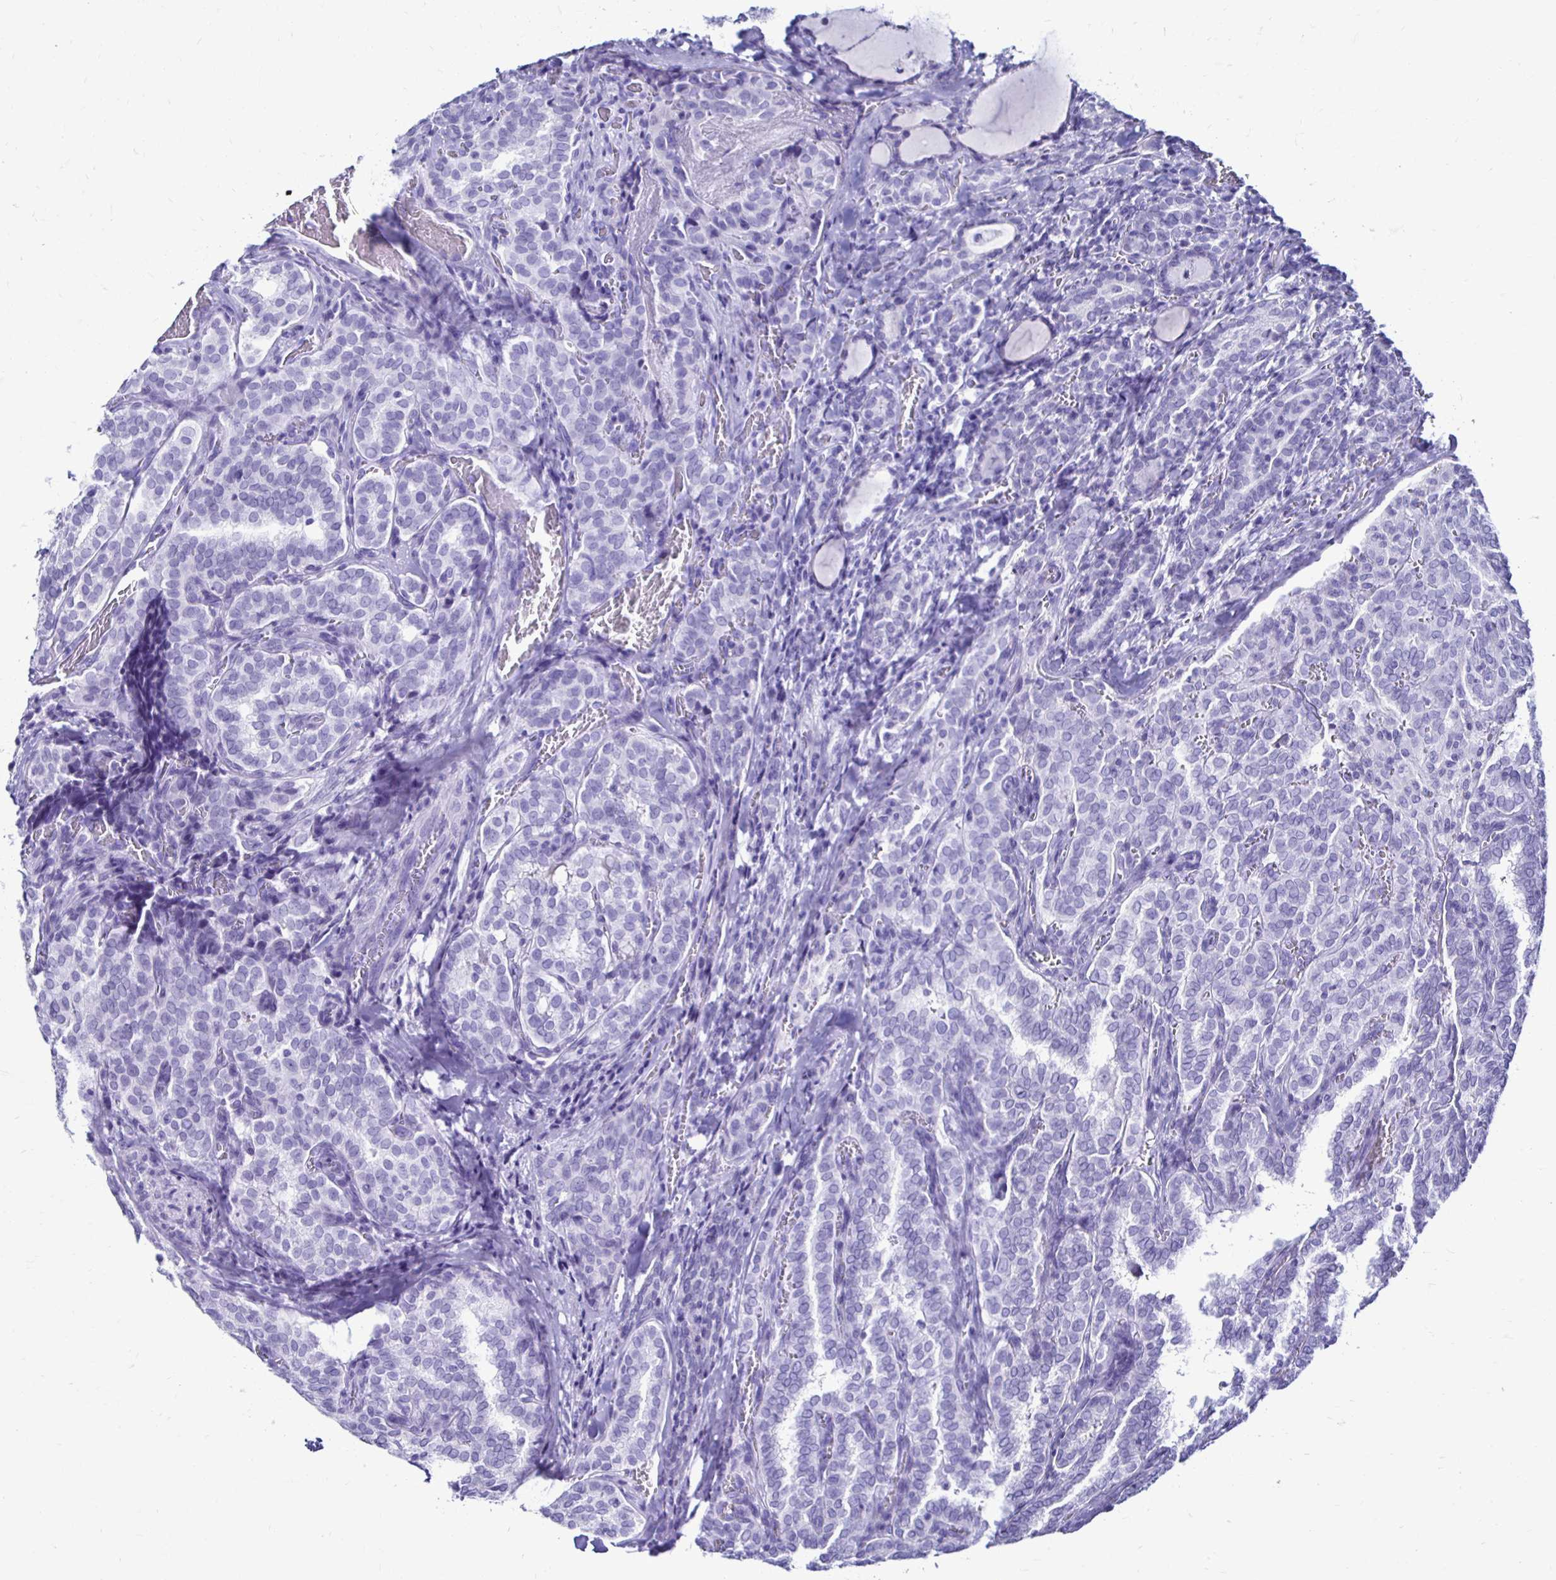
{"staining": {"intensity": "negative", "quantity": "none", "location": "none"}, "tissue": "thyroid cancer", "cell_type": "Tumor cells", "image_type": "cancer", "snomed": [{"axis": "morphology", "description": "Papillary adenocarcinoma, NOS"}, {"axis": "topography", "description": "Thyroid gland"}], "caption": "Immunohistochemical staining of human thyroid cancer (papillary adenocarcinoma) exhibits no significant expression in tumor cells. (Brightfield microscopy of DAB IHC at high magnification).", "gene": "CST5", "patient": {"sex": "female", "age": 30}}